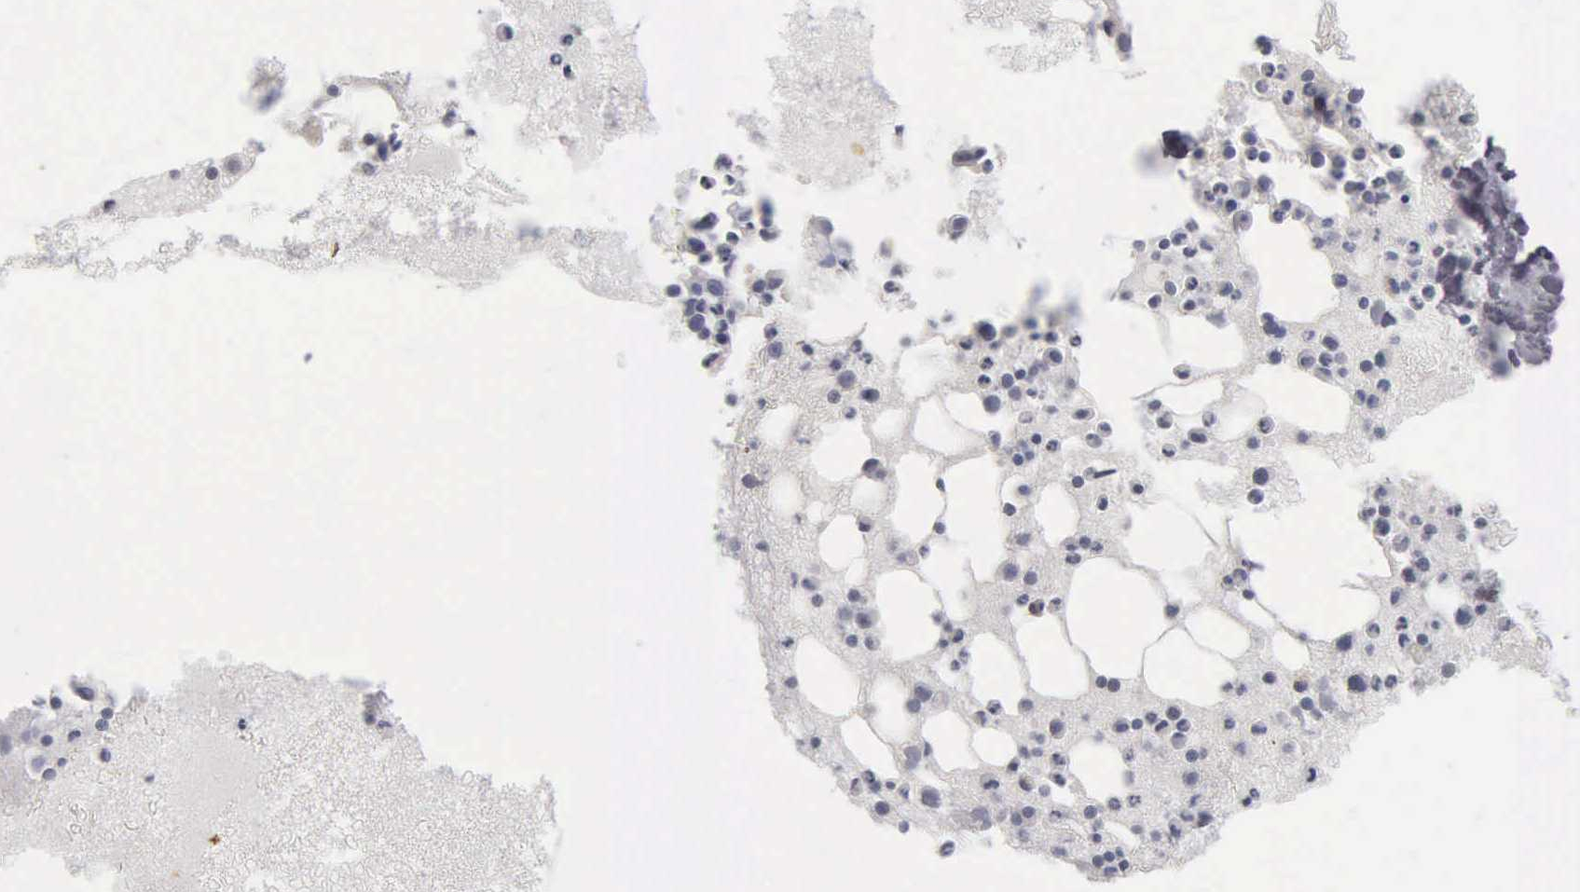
{"staining": {"intensity": "negative", "quantity": "none", "location": "none"}, "tissue": "bone marrow", "cell_type": "Hematopoietic cells", "image_type": "normal", "snomed": [{"axis": "morphology", "description": "Normal tissue, NOS"}, {"axis": "topography", "description": "Bone marrow"}], "caption": "This is an IHC image of benign human bone marrow. There is no positivity in hematopoietic cells.", "gene": "KRT20", "patient": {"sex": "female", "age": 74}}